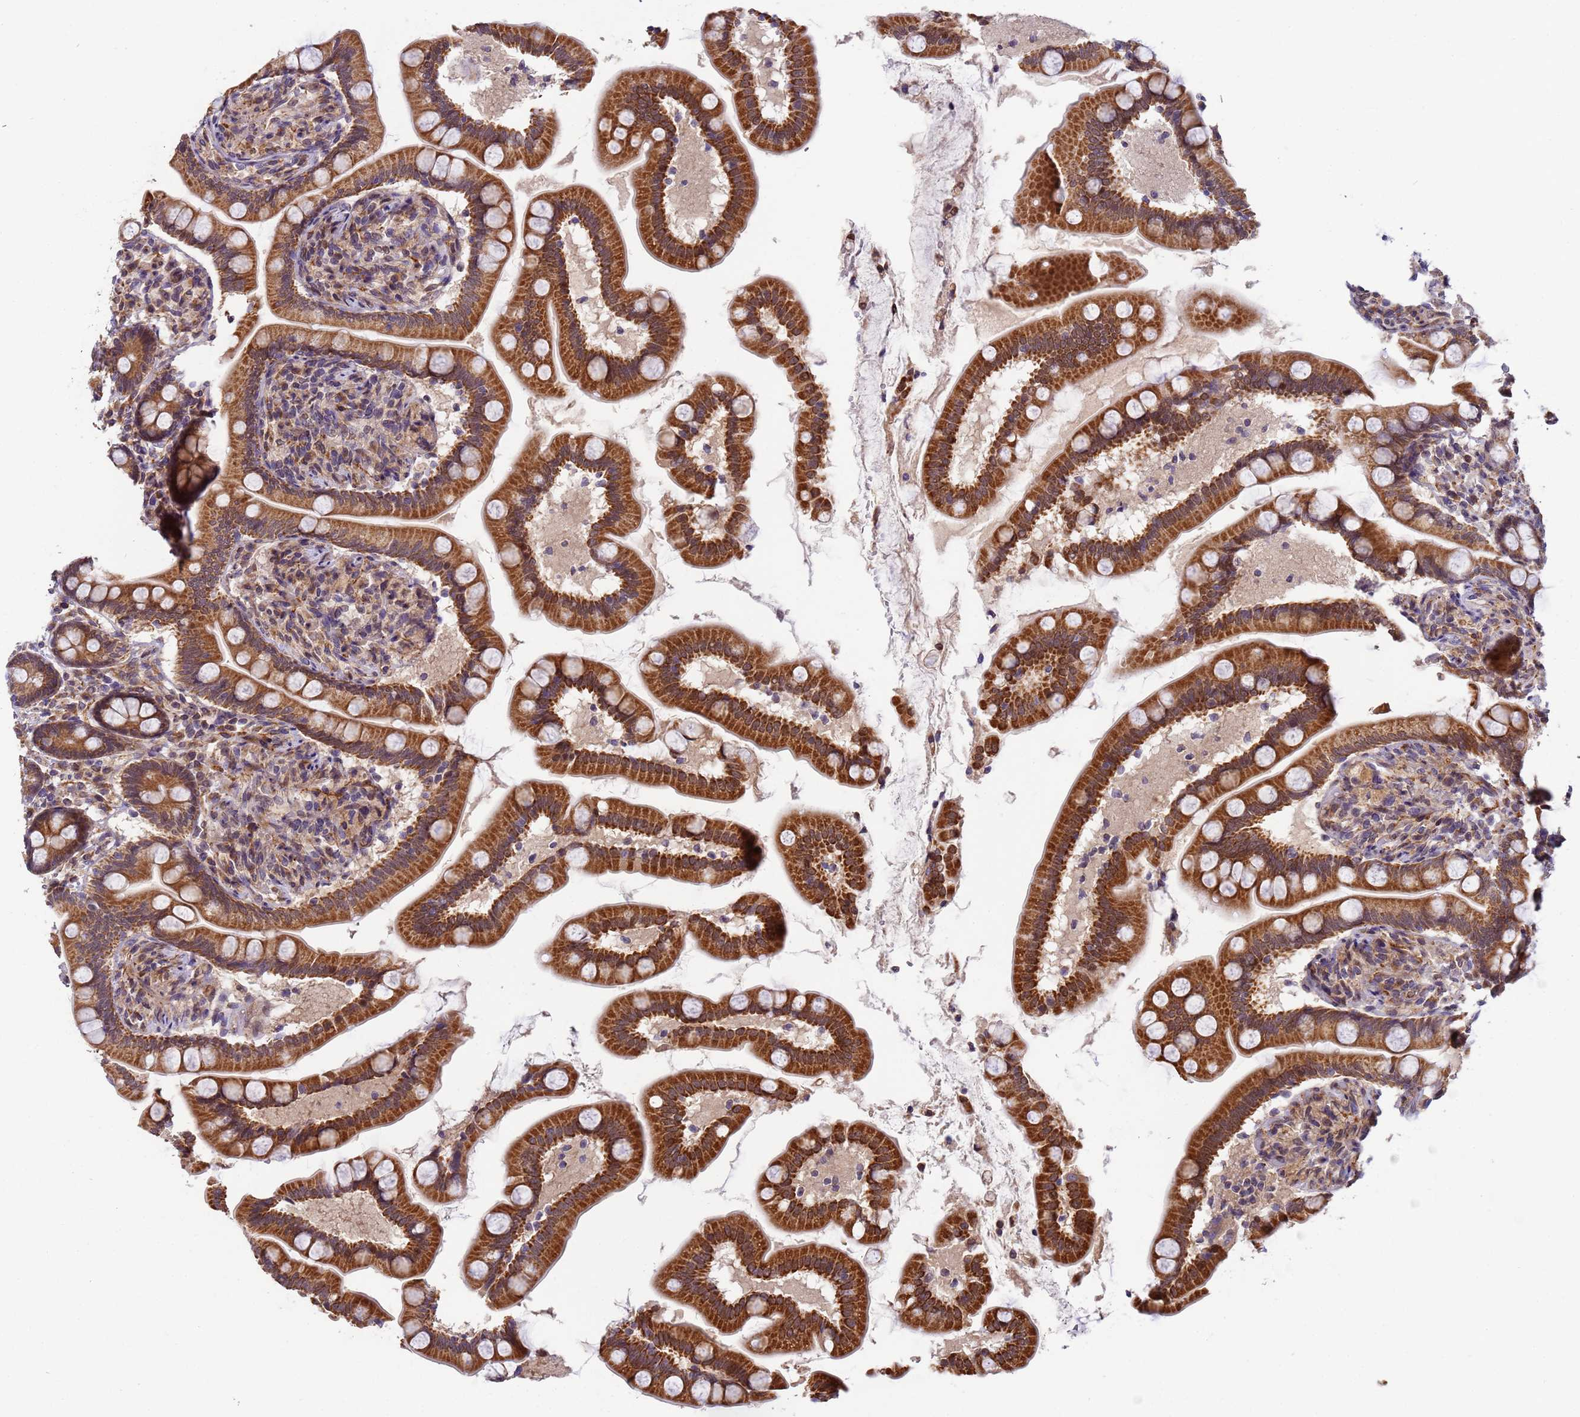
{"staining": {"intensity": "strong", "quantity": ">75%", "location": "cytoplasmic/membranous"}, "tissue": "small intestine", "cell_type": "Glandular cells", "image_type": "normal", "snomed": [{"axis": "morphology", "description": "Normal tissue, NOS"}, {"axis": "topography", "description": "Small intestine"}], "caption": "This micrograph shows immunohistochemistry staining of unremarkable small intestine, with high strong cytoplasmic/membranous staining in approximately >75% of glandular cells.", "gene": "RAPGEF3", "patient": {"sex": "female", "age": 64}}